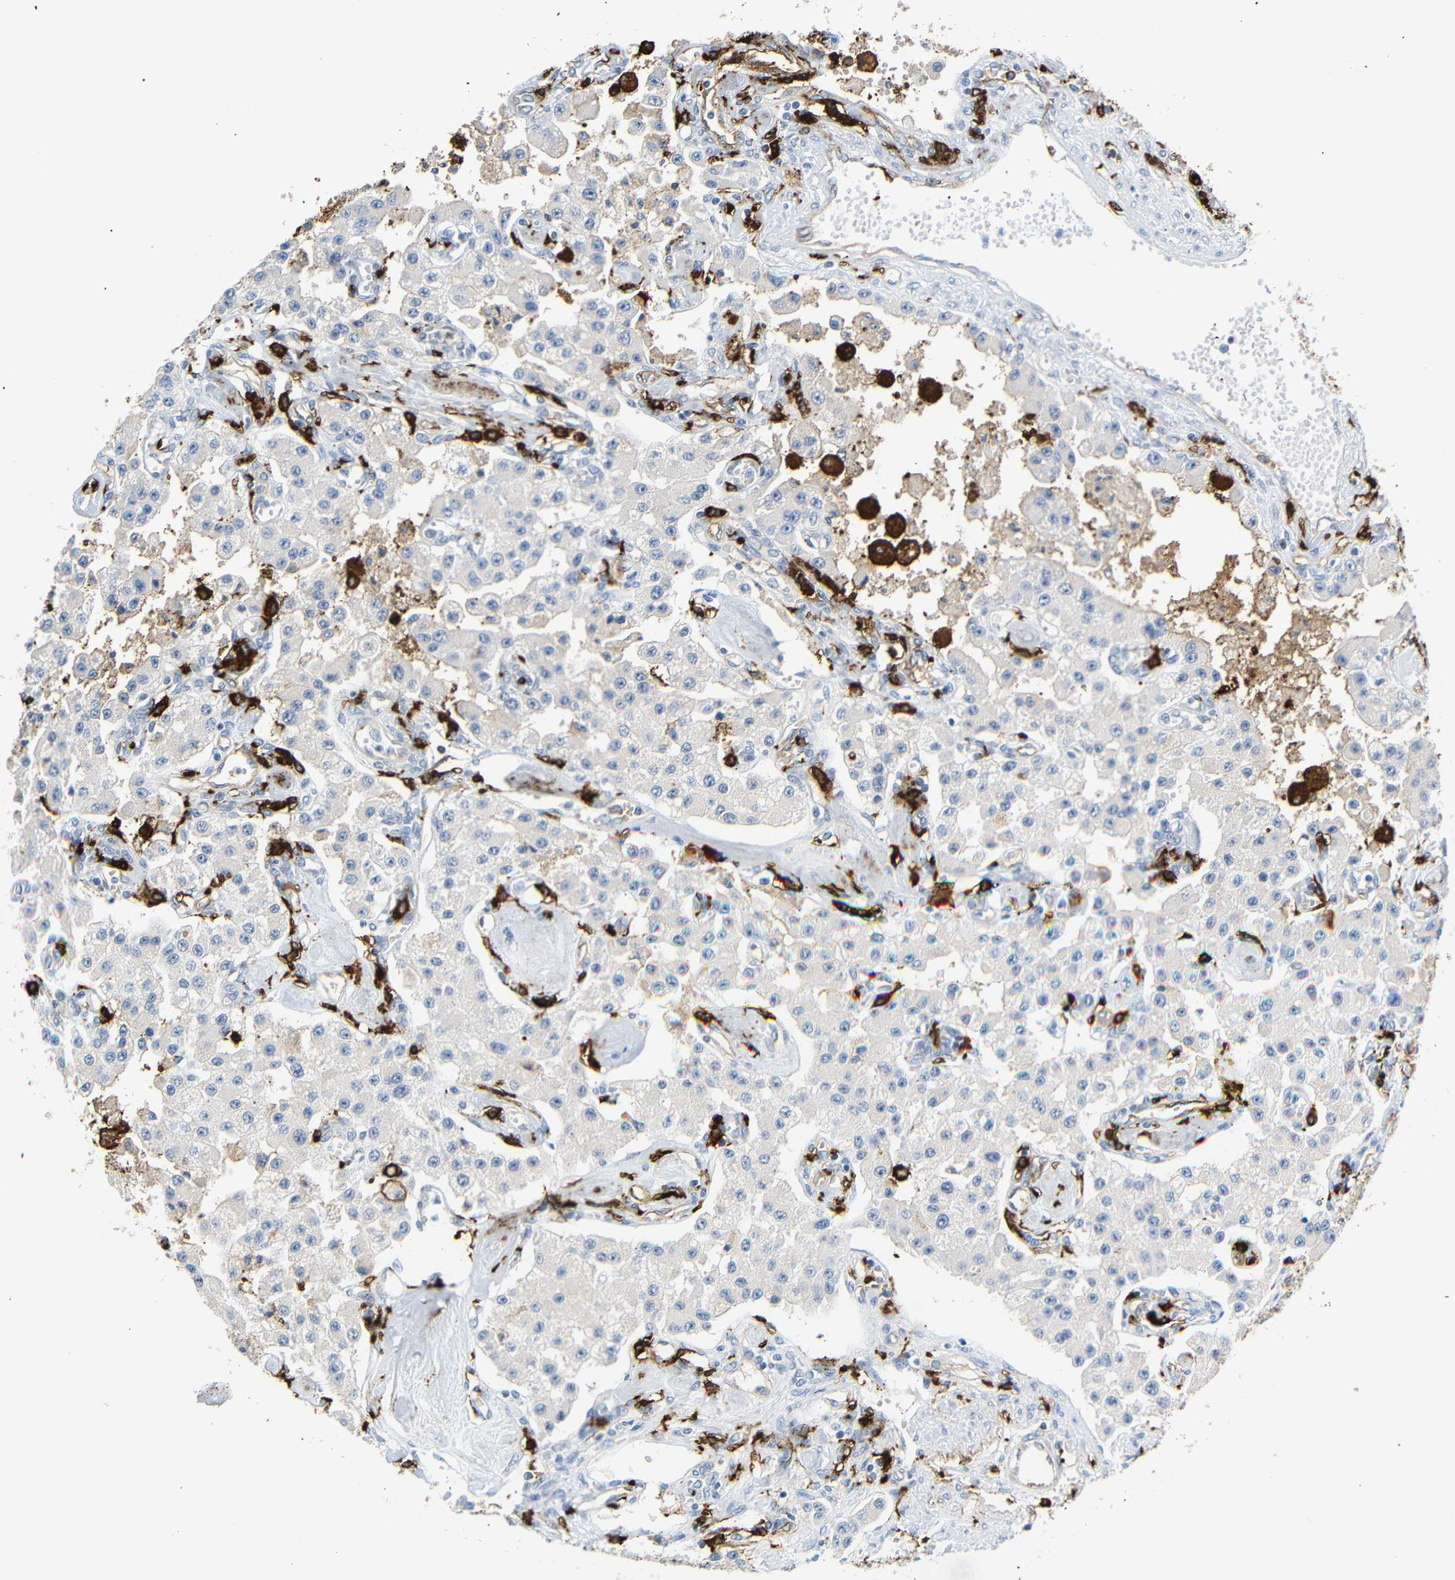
{"staining": {"intensity": "negative", "quantity": "none", "location": "none"}, "tissue": "carcinoid", "cell_type": "Tumor cells", "image_type": "cancer", "snomed": [{"axis": "morphology", "description": "Carcinoid, malignant, NOS"}, {"axis": "topography", "description": "Pancreas"}], "caption": "DAB (3,3'-diaminobenzidine) immunohistochemical staining of human malignant carcinoid reveals no significant expression in tumor cells. (Stains: DAB IHC with hematoxylin counter stain, Microscopy: brightfield microscopy at high magnification).", "gene": "HLA-DQB1", "patient": {"sex": "male", "age": 41}}